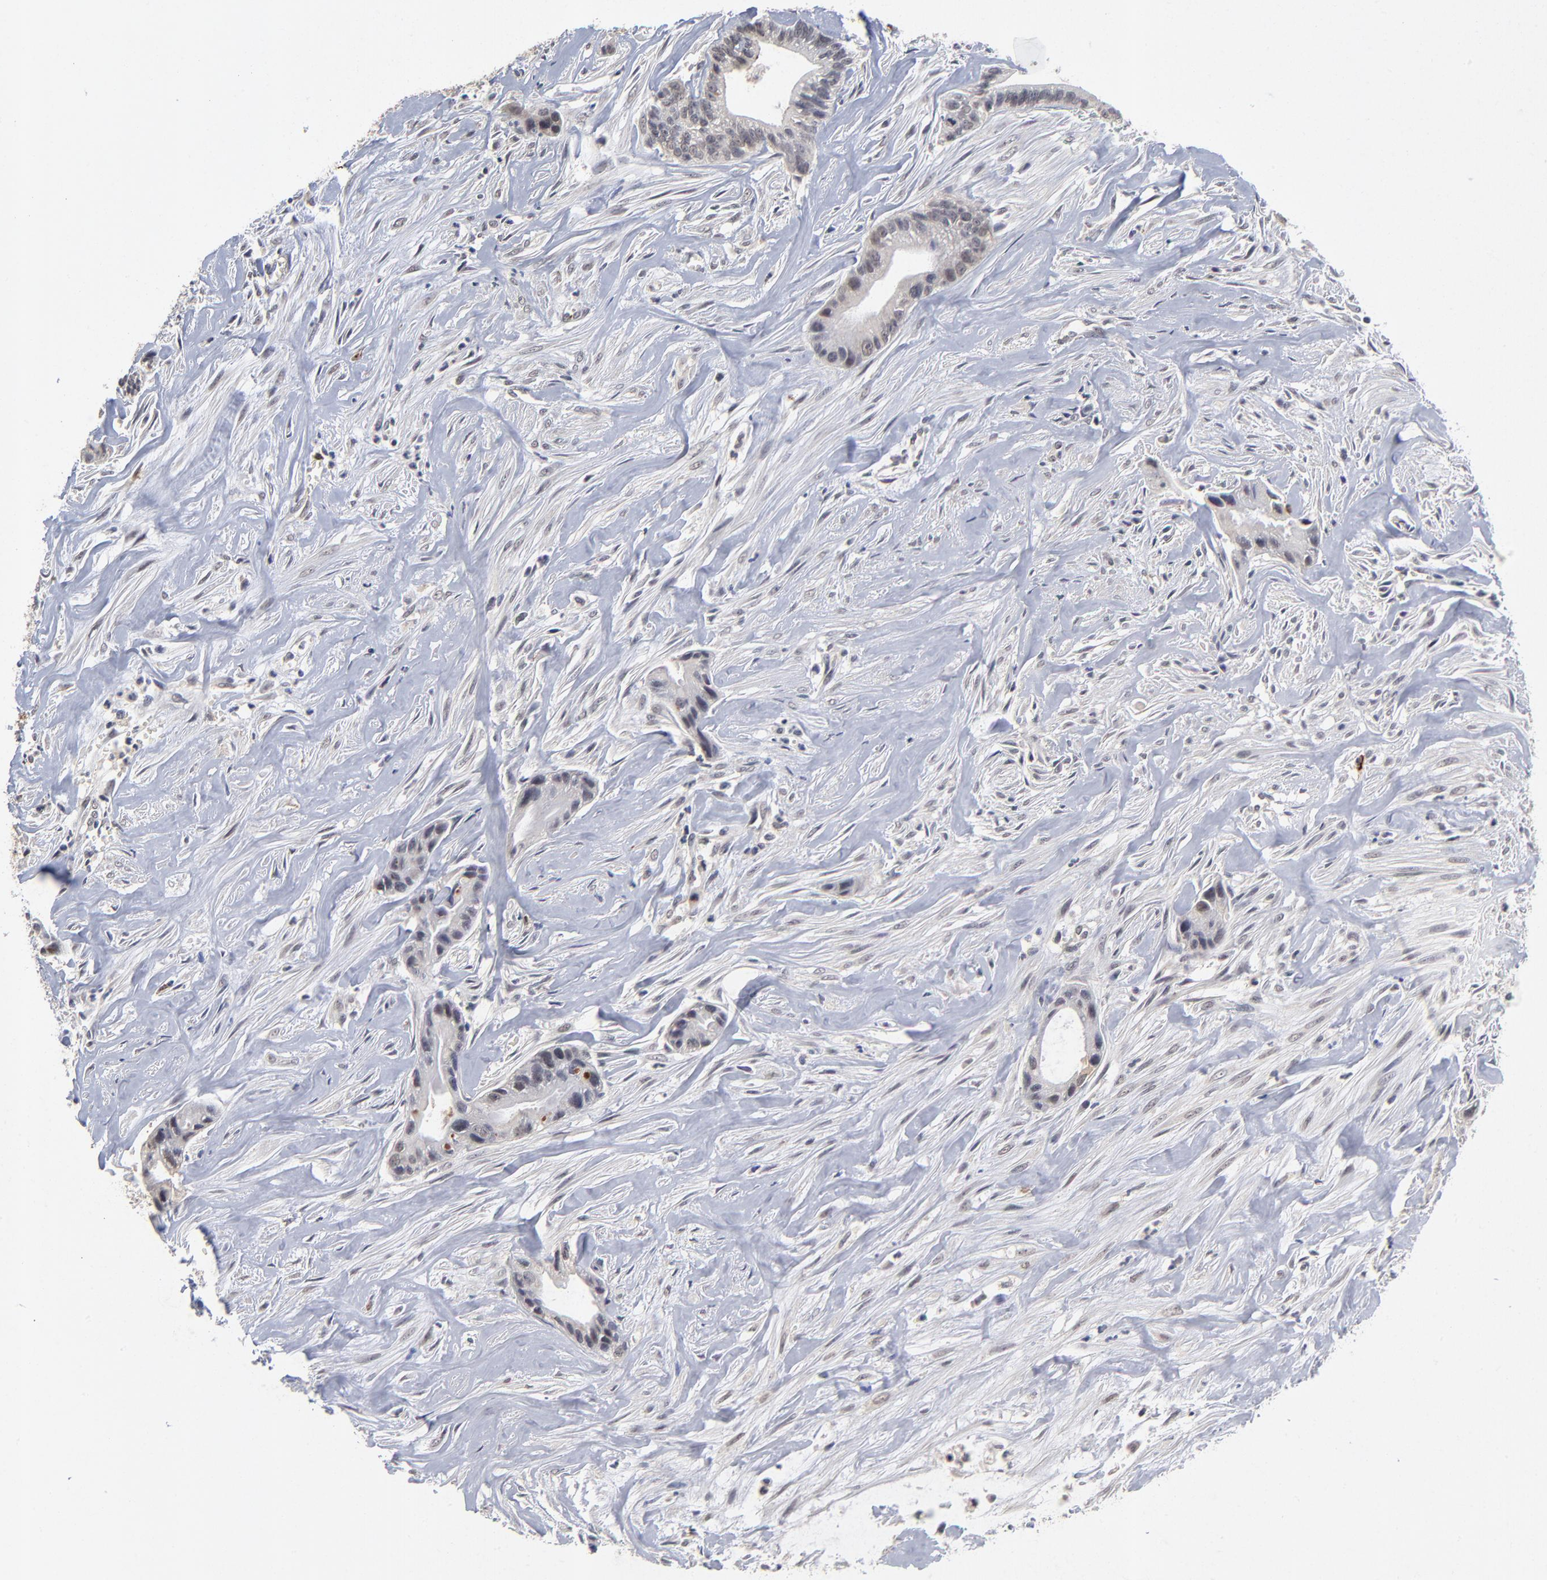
{"staining": {"intensity": "weak", "quantity": "25%-75%", "location": "cytoplasmic/membranous"}, "tissue": "liver cancer", "cell_type": "Tumor cells", "image_type": "cancer", "snomed": [{"axis": "morphology", "description": "Cholangiocarcinoma"}, {"axis": "topography", "description": "Liver"}], "caption": "Liver cancer stained with DAB (3,3'-diaminobenzidine) immunohistochemistry displays low levels of weak cytoplasmic/membranous expression in about 25%-75% of tumor cells. (DAB (3,3'-diaminobenzidine) IHC with brightfield microscopy, high magnification).", "gene": "WSB1", "patient": {"sex": "female", "age": 55}}